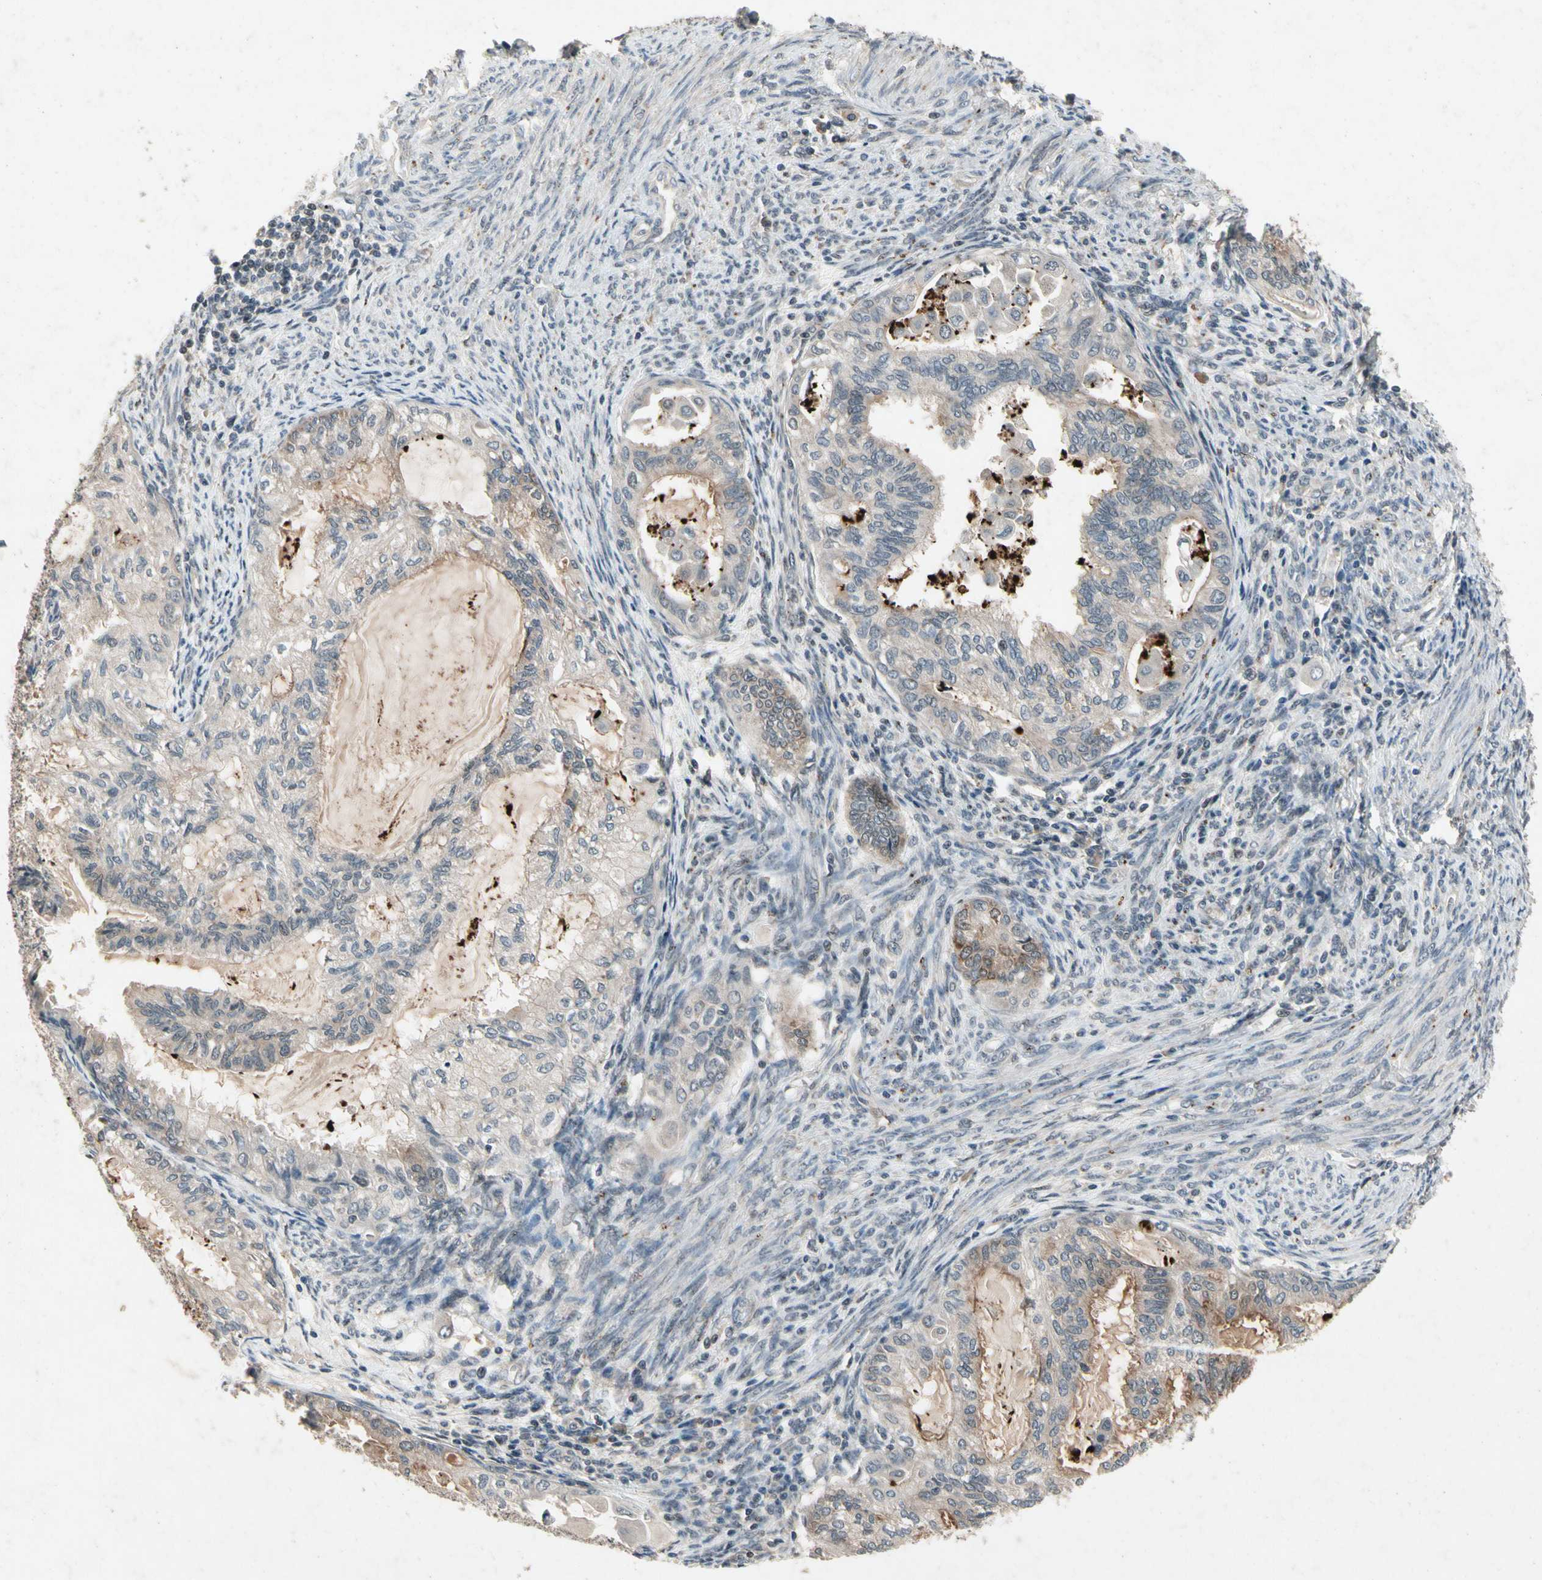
{"staining": {"intensity": "moderate", "quantity": "25%-75%", "location": "cytoplasmic/membranous"}, "tissue": "cervical cancer", "cell_type": "Tumor cells", "image_type": "cancer", "snomed": [{"axis": "morphology", "description": "Normal tissue, NOS"}, {"axis": "morphology", "description": "Adenocarcinoma, NOS"}, {"axis": "topography", "description": "Cervix"}, {"axis": "topography", "description": "Endometrium"}], "caption": "Cervical adenocarcinoma stained with a brown dye reveals moderate cytoplasmic/membranous positive positivity in approximately 25%-75% of tumor cells.", "gene": "DPY19L3", "patient": {"sex": "female", "age": 86}}